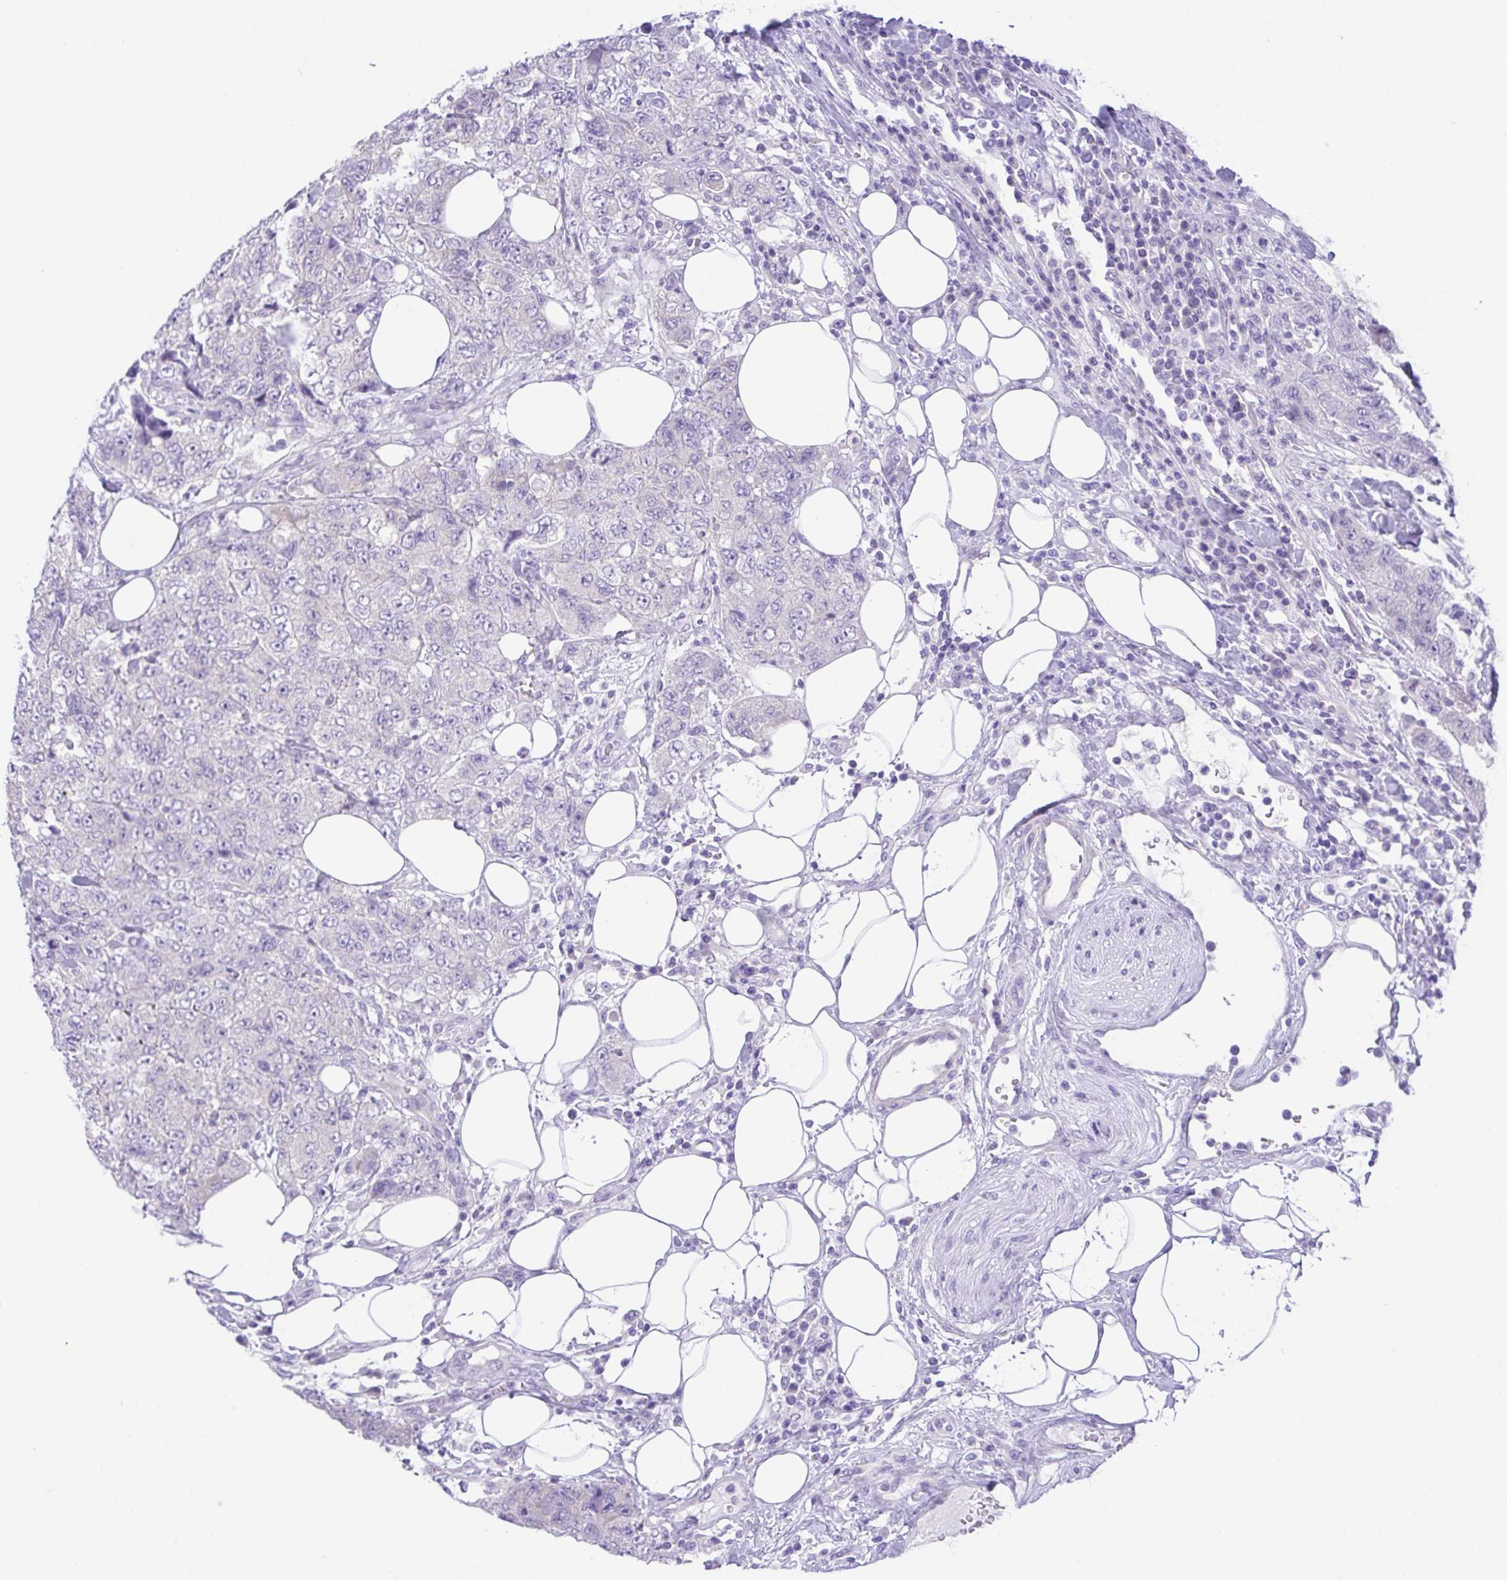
{"staining": {"intensity": "negative", "quantity": "none", "location": "none"}, "tissue": "urothelial cancer", "cell_type": "Tumor cells", "image_type": "cancer", "snomed": [{"axis": "morphology", "description": "Urothelial carcinoma, High grade"}, {"axis": "topography", "description": "Urinary bladder"}], "caption": "Immunohistochemistry (IHC) of human urothelial cancer demonstrates no positivity in tumor cells.", "gene": "LUZP4", "patient": {"sex": "female", "age": 78}}